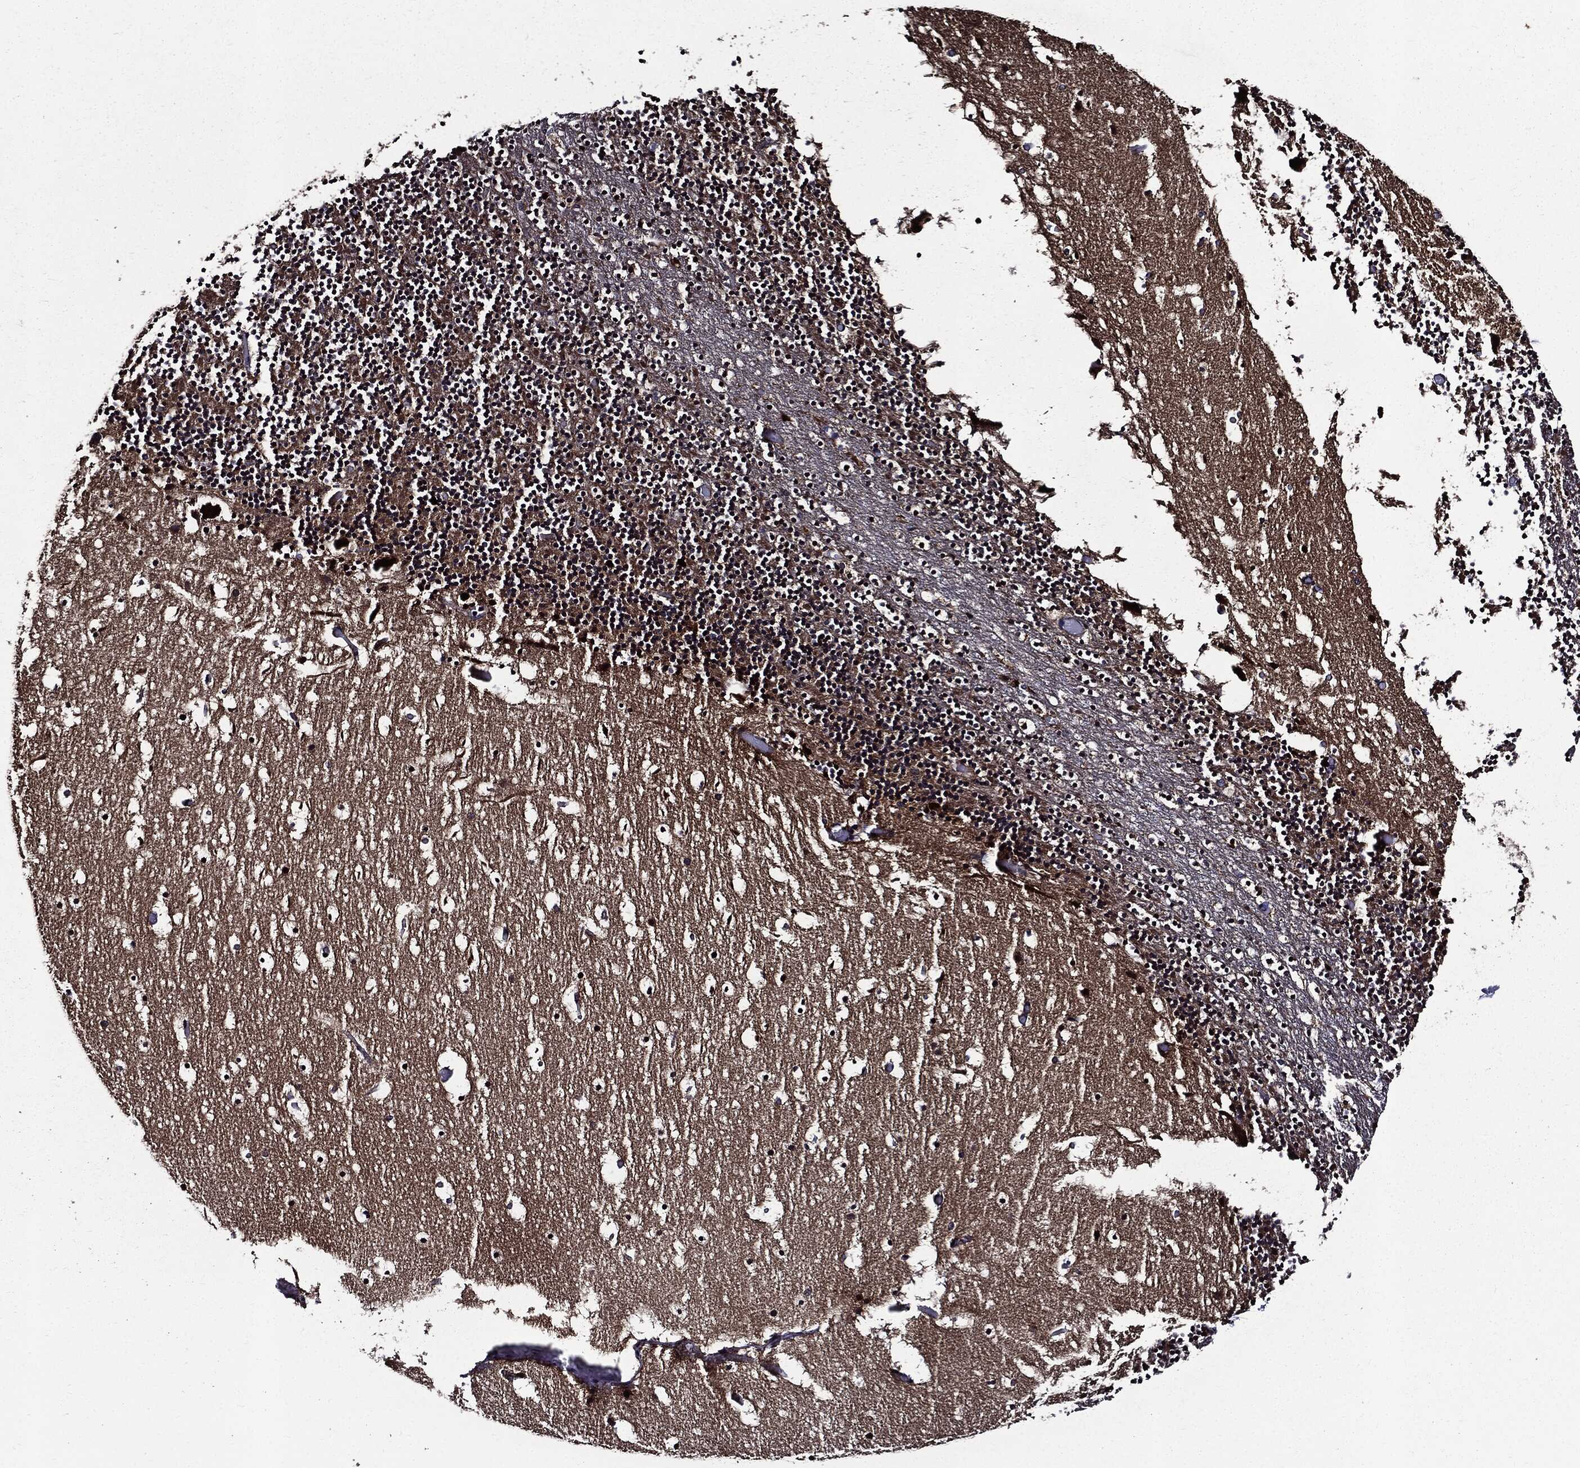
{"staining": {"intensity": "strong", "quantity": "<25%", "location": "cytoplasmic/membranous"}, "tissue": "cerebellum", "cell_type": "Cells in granular layer", "image_type": "normal", "snomed": [{"axis": "morphology", "description": "Normal tissue, NOS"}, {"axis": "topography", "description": "Cerebellum"}], "caption": "Protein analysis of unremarkable cerebellum demonstrates strong cytoplasmic/membranous staining in about <25% of cells in granular layer.", "gene": "HTT", "patient": {"sex": "male", "age": 37}}